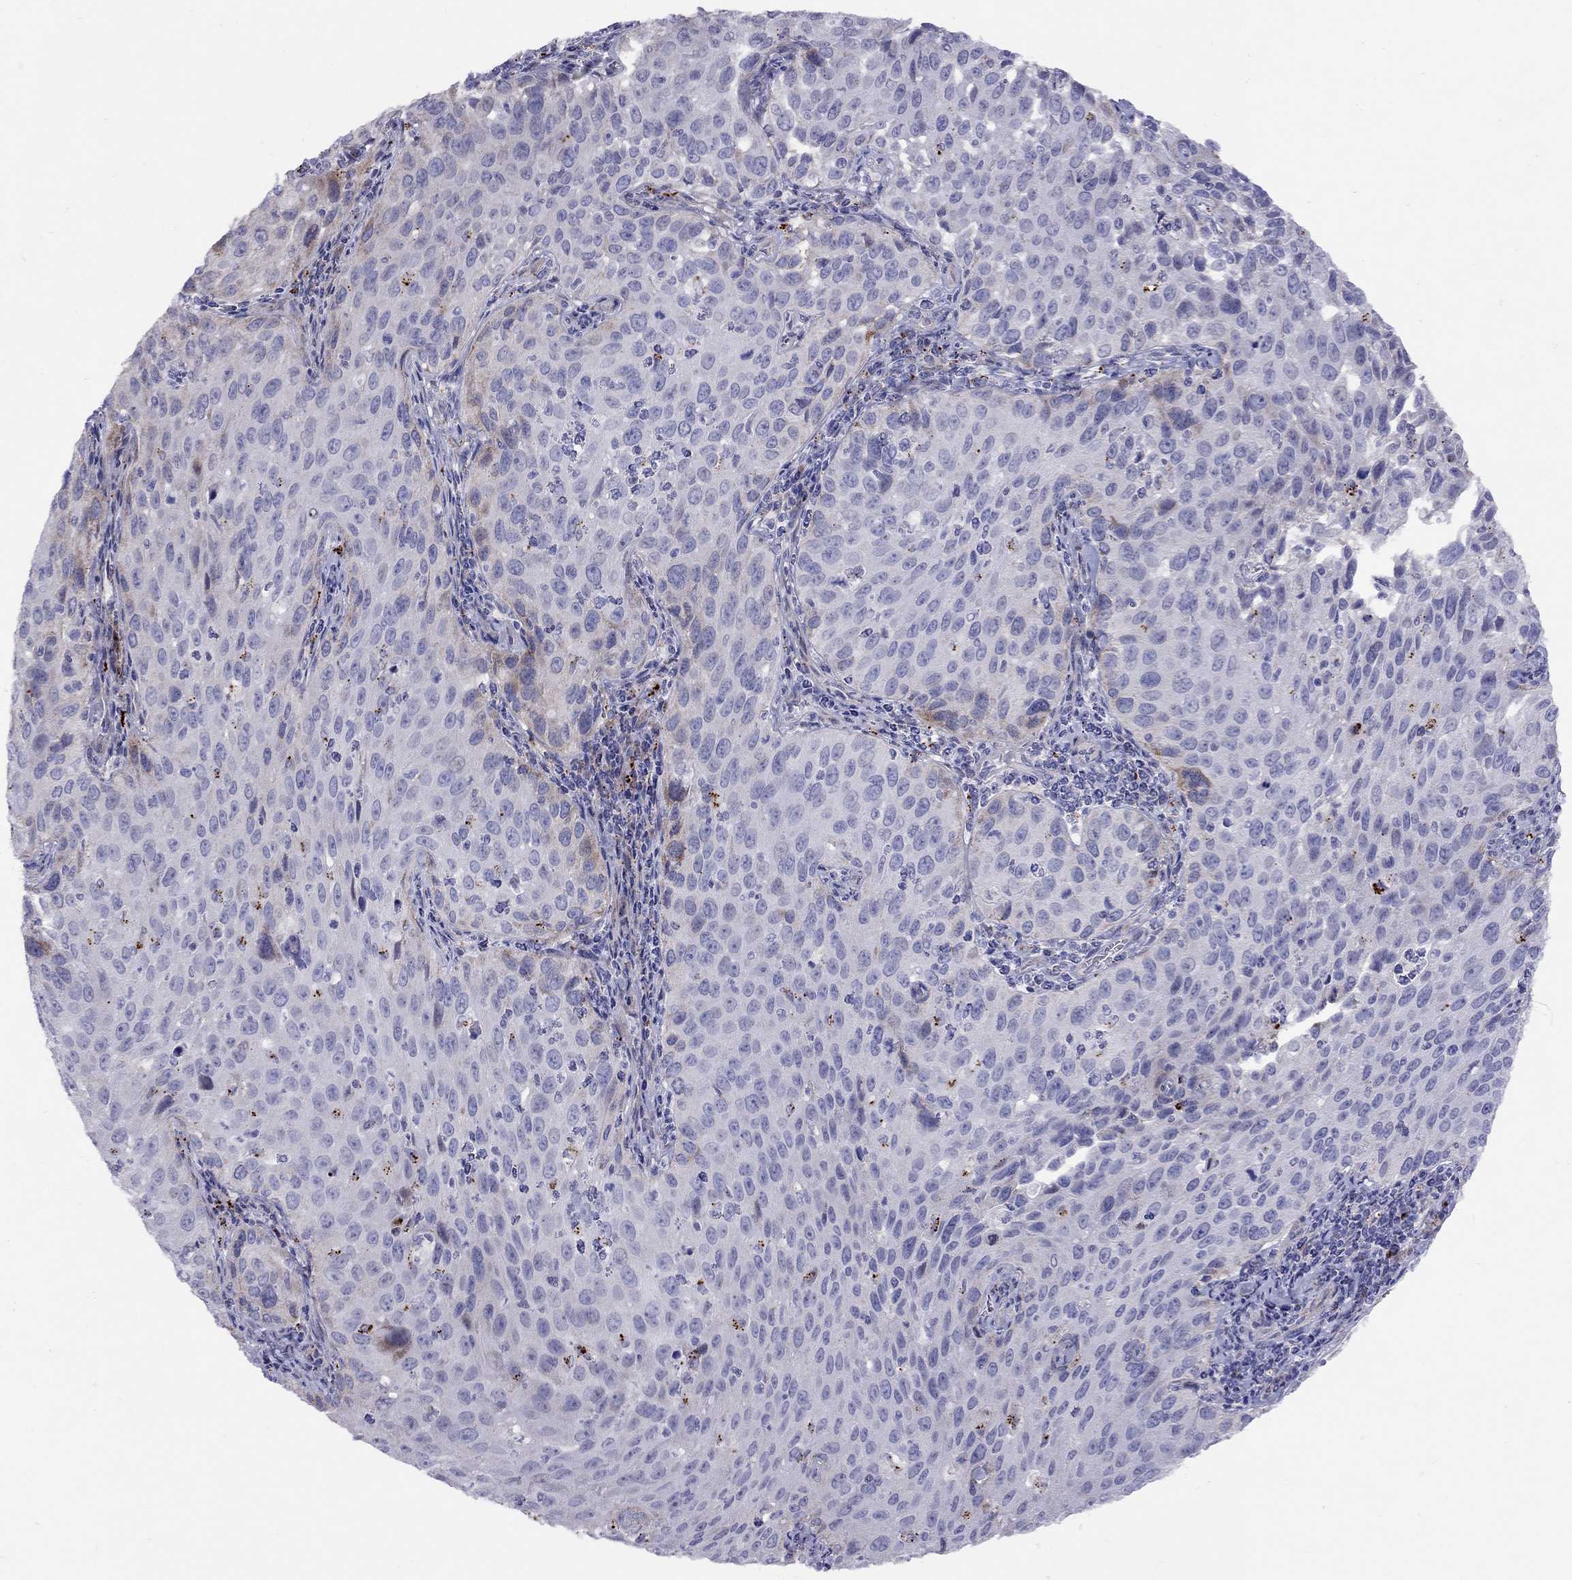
{"staining": {"intensity": "weak", "quantity": "<25%", "location": "cytoplasmic/membranous"}, "tissue": "cervical cancer", "cell_type": "Tumor cells", "image_type": "cancer", "snomed": [{"axis": "morphology", "description": "Squamous cell carcinoma, NOS"}, {"axis": "topography", "description": "Cervix"}], "caption": "A high-resolution histopathology image shows immunohistochemistry (IHC) staining of squamous cell carcinoma (cervical), which demonstrates no significant positivity in tumor cells.", "gene": "MAGEB4", "patient": {"sex": "female", "age": 26}}